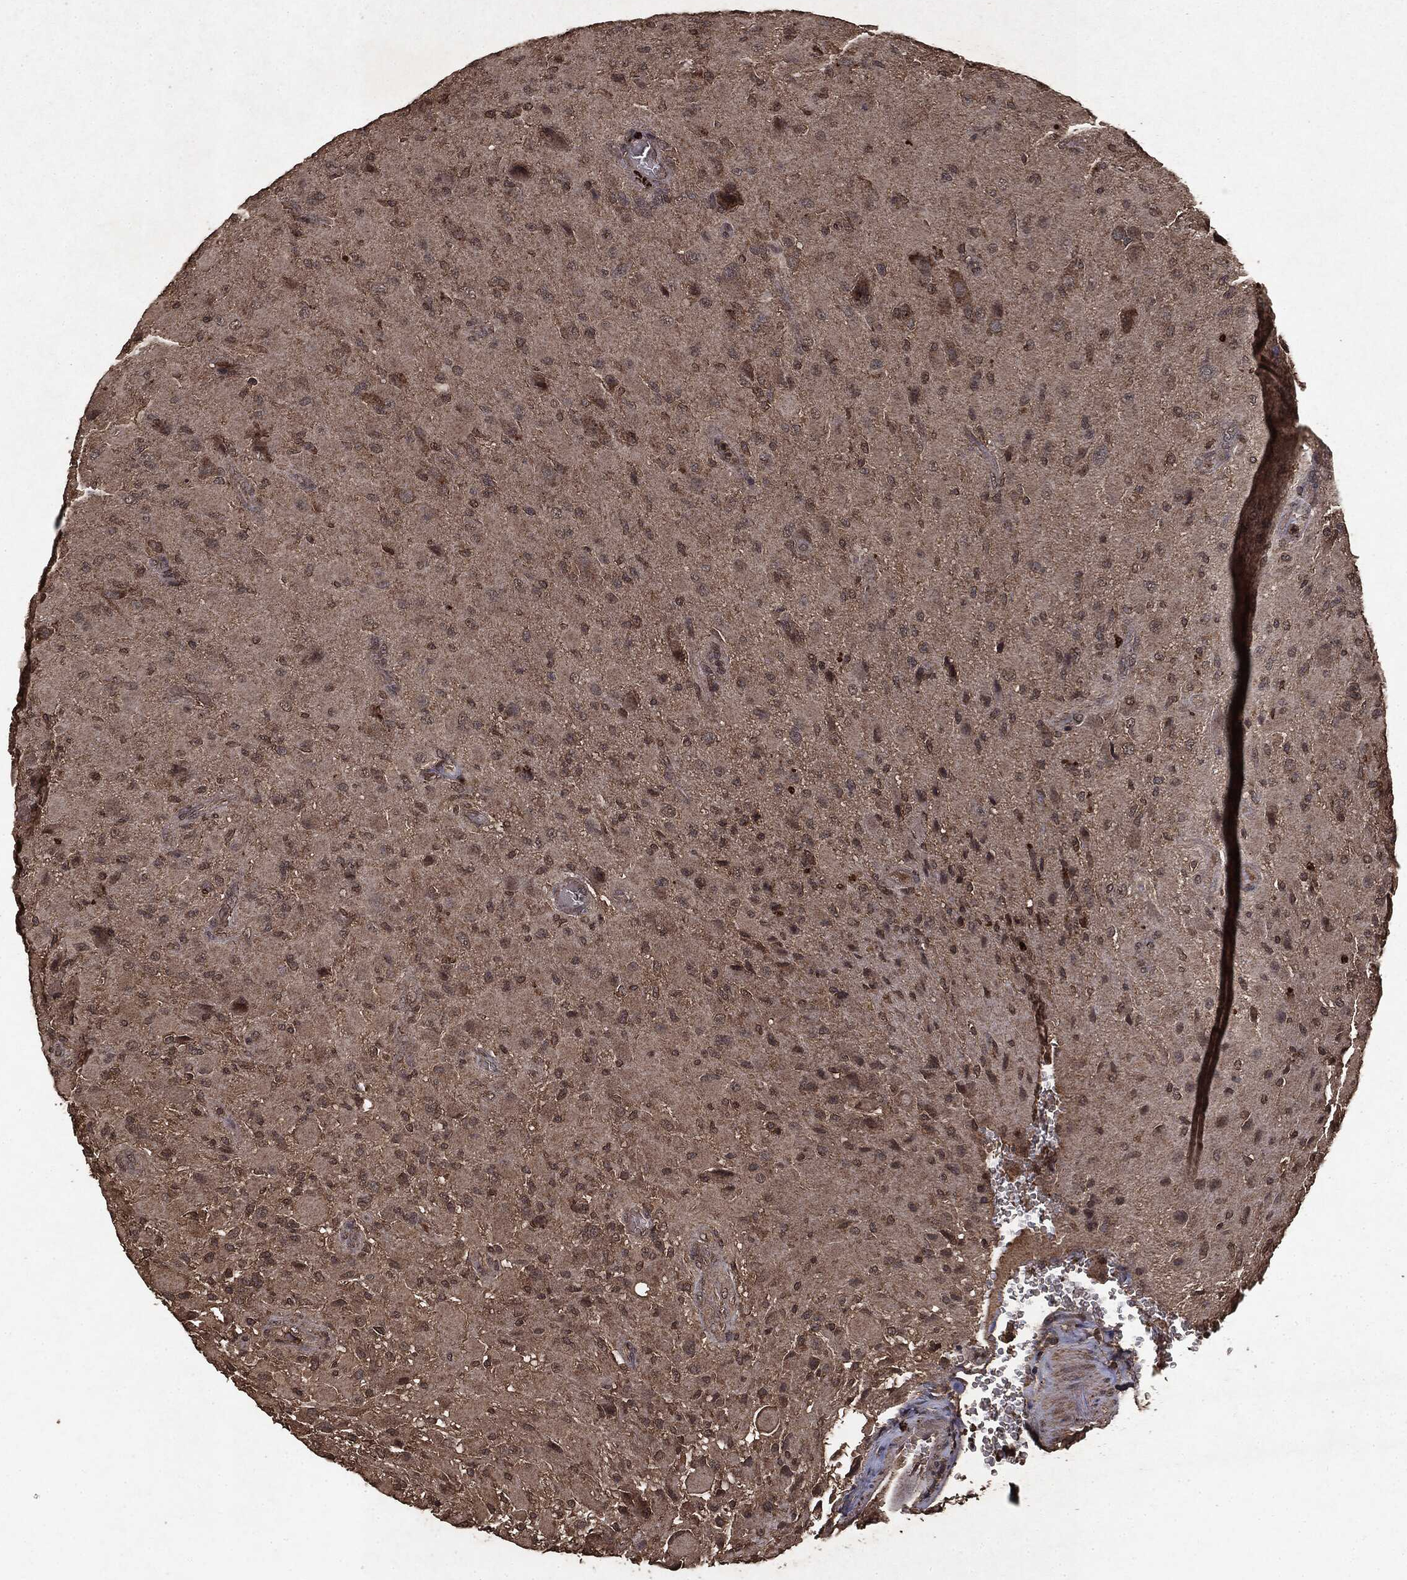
{"staining": {"intensity": "weak", "quantity": "25%-75%", "location": "cytoplasmic/membranous"}, "tissue": "glioma", "cell_type": "Tumor cells", "image_type": "cancer", "snomed": [{"axis": "morphology", "description": "Glioma, malignant, High grade"}, {"axis": "topography", "description": "Cerebral cortex"}], "caption": "Glioma stained for a protein (brown) exhibits weak cytoplasmic/membranous positive positivity in about 25%-75% of tumor cells.", "gene": "NME1", "patient": {"sex": "male", "age": 35}}